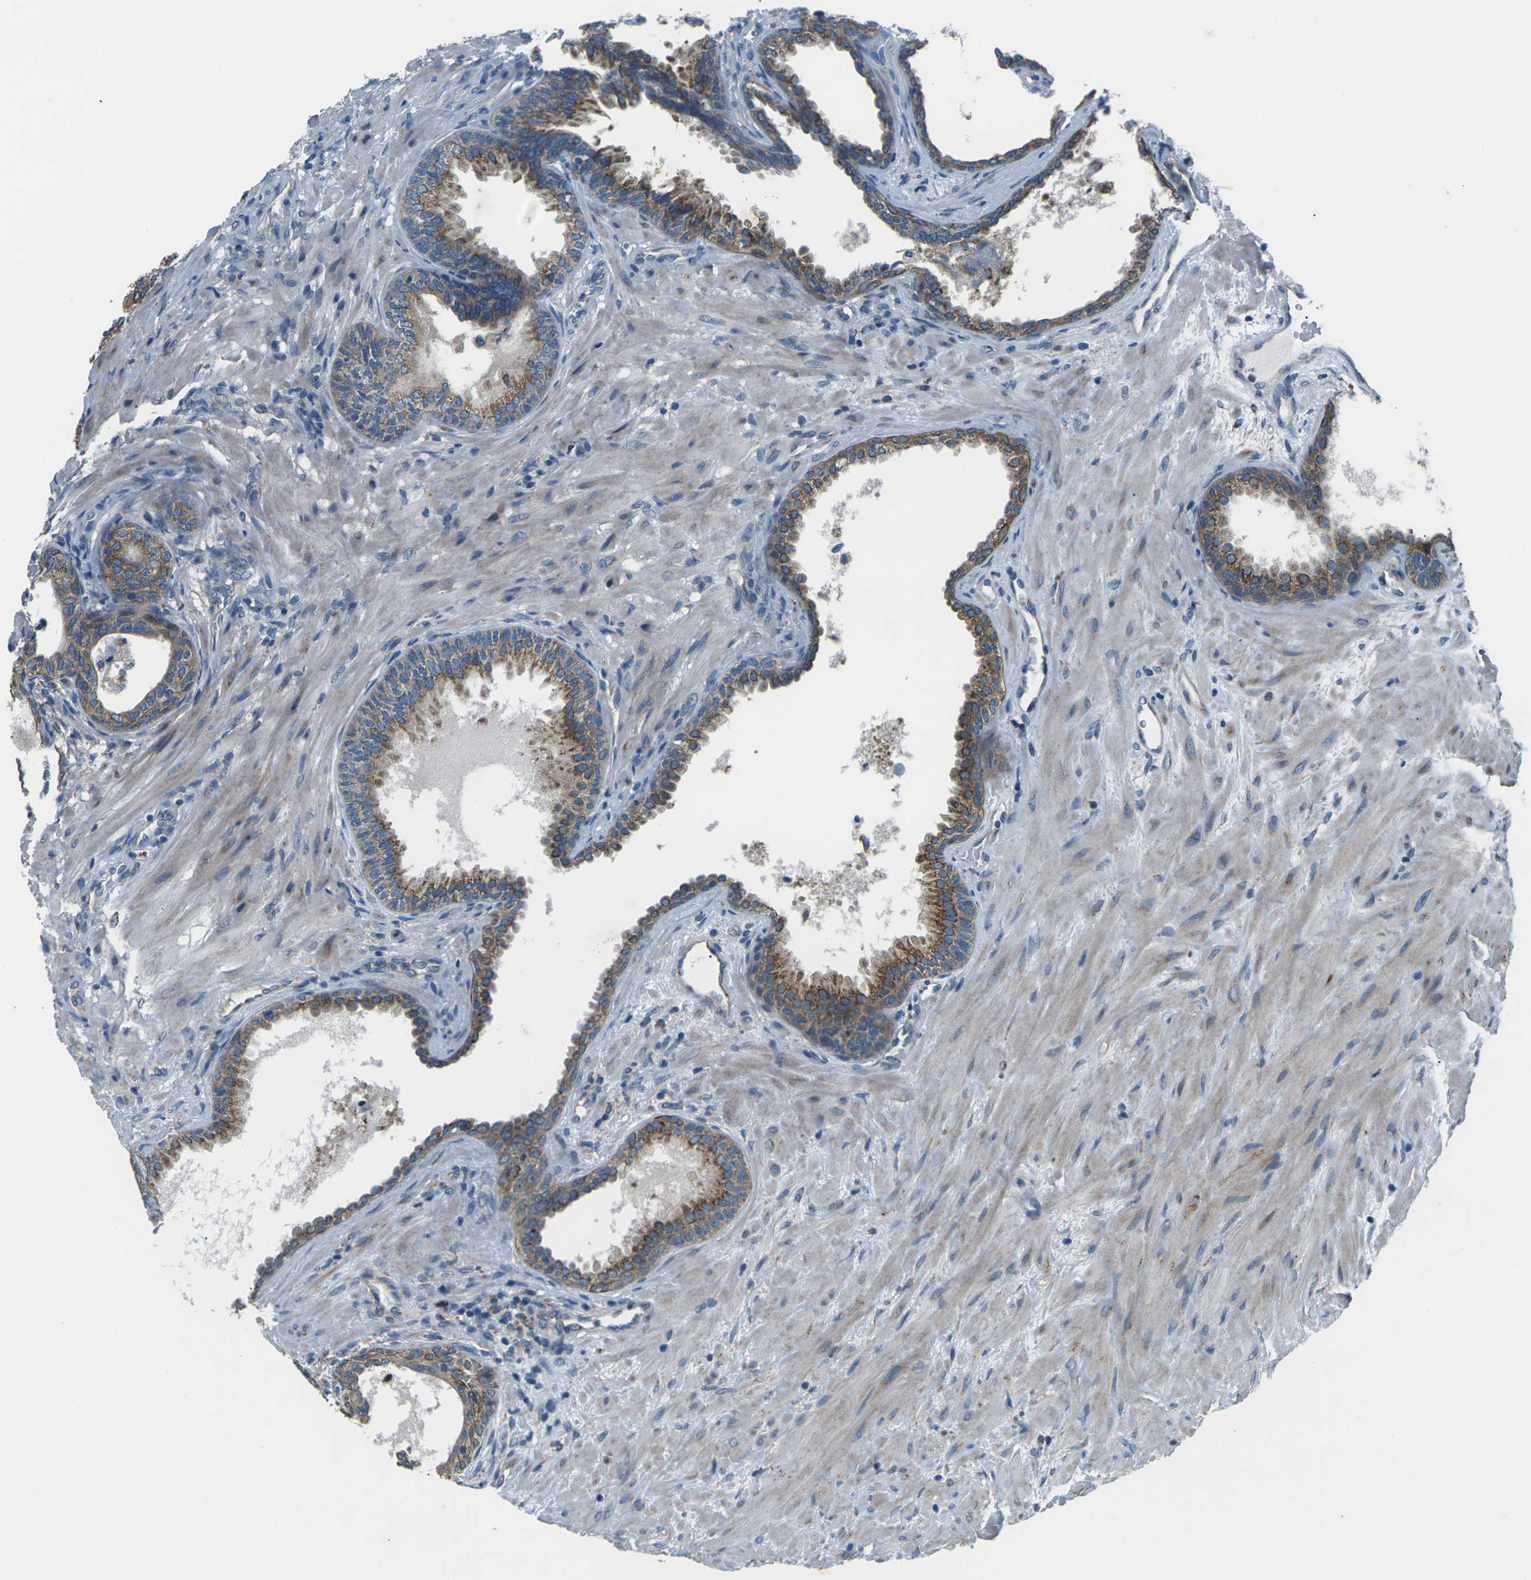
{"staining": {"intensity": "moderate", "quantity": ">75%", "location": "cytoplasmic/membranous"}, "tissue": "prostate", "cell_type": "Glandular cells", "image_type": "normal", "snomed": [{"axis": "morphology", "description": "Normal tissue, NOS"}, {"axis": "topography", "description": "Prostate"}], "caption": "An immunohistochemistry (IHC) photomicrograph of normal tissue is shown. Protein staining in brown shows moderate cytoplasmic/membranous positivity in prostate within glandular cells.", "gene": "GABRP", "patient": {"sex": "male", "age": 76}}